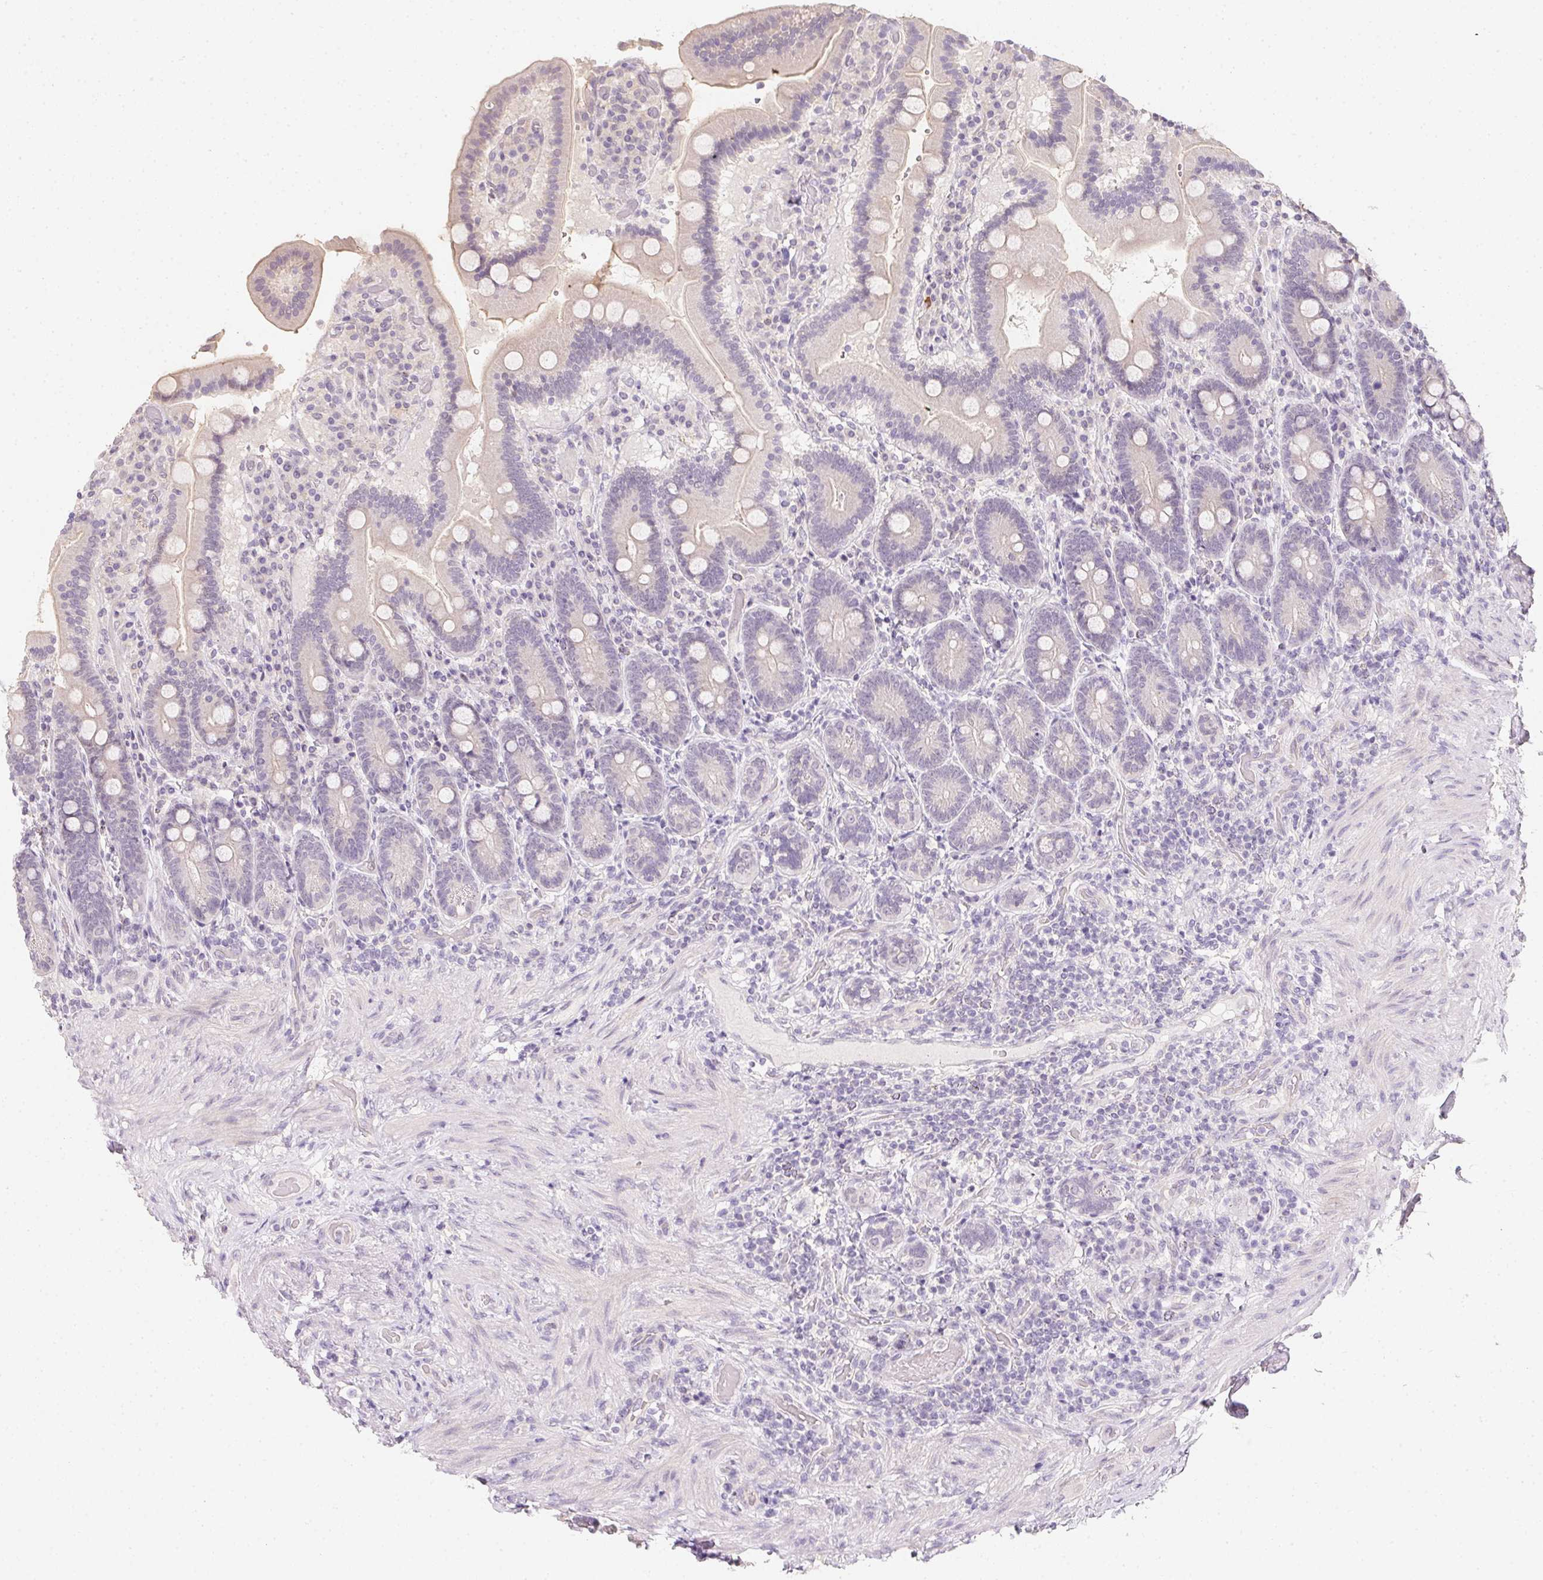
{"staining": {"intensity": "negative", "quantity": "none", "location": "none"}, "tissue": "duodenum", "cell_type": "Glandular cells", "image_type": "normal", "snomed": [{"axis": "morphology", "description": "Normal tissue, NOS"}, {"axis": "topography", "description": "Duodenum"}], "caption": "There is no significant positivity in glandular cells of duodenum. (IHC, brightfield microscopy, high magnification).", "gene": "ZBBX", "patient": {"sex": "female", "age": 62}}